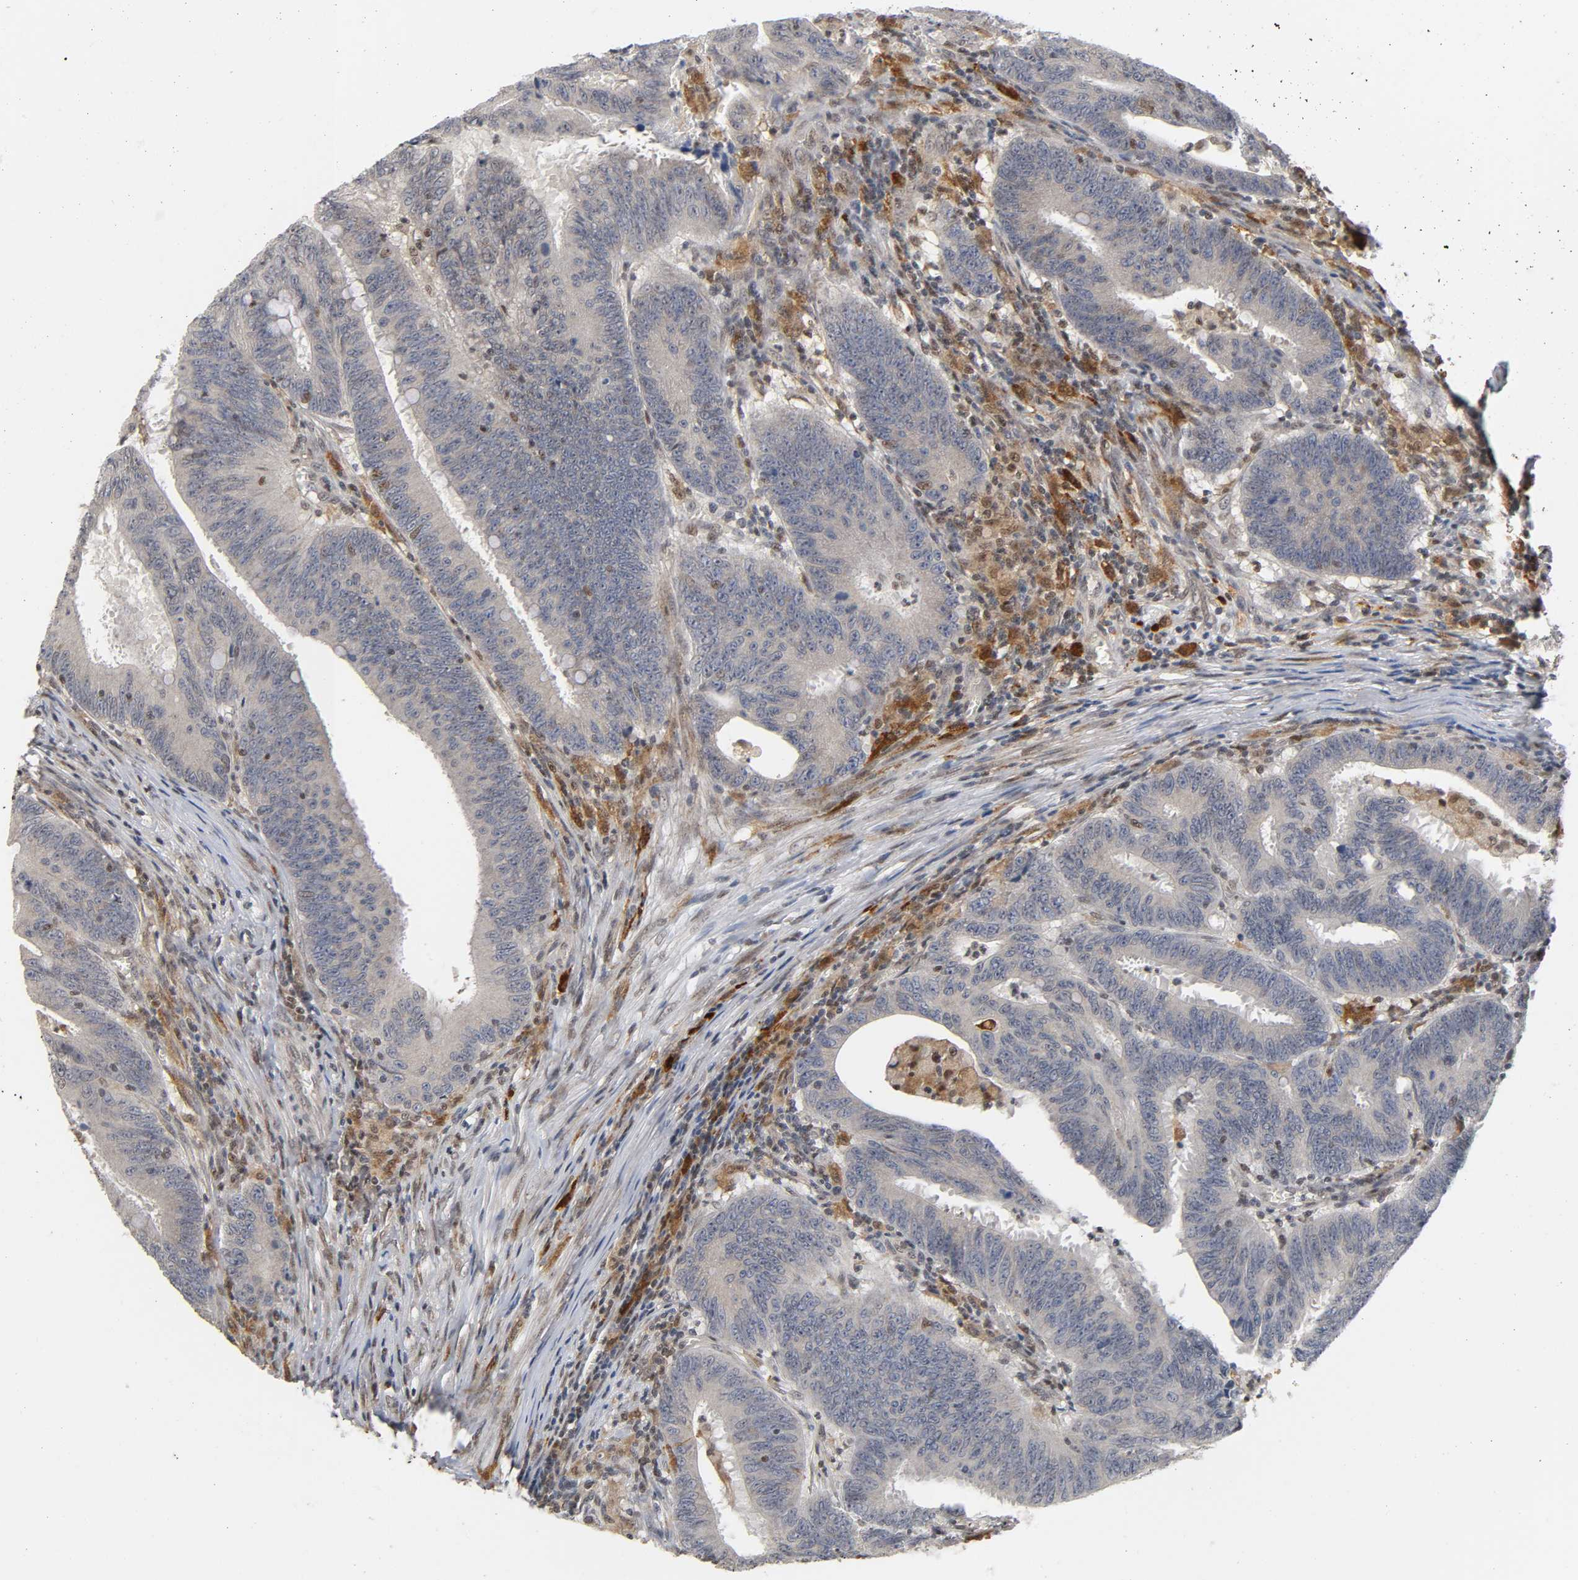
{"staining": {"intensity": "negative", "quantity": "none", "location": "none"}, "tissue": "colorectal cancer", "cell_type": "Tumor cells", "image_type": "cancer", "snomed": [{"axis": "morphology", "description": "Adenocarcinoma, NOS"}, {"axis": "topography", "description": "Colon"}], "caption": "Tumor cells show no significant protein positivity in colorectal adenocarcinoma.", "gene": "KAT2B", "patient": {"sex": "male", "age": 45}}